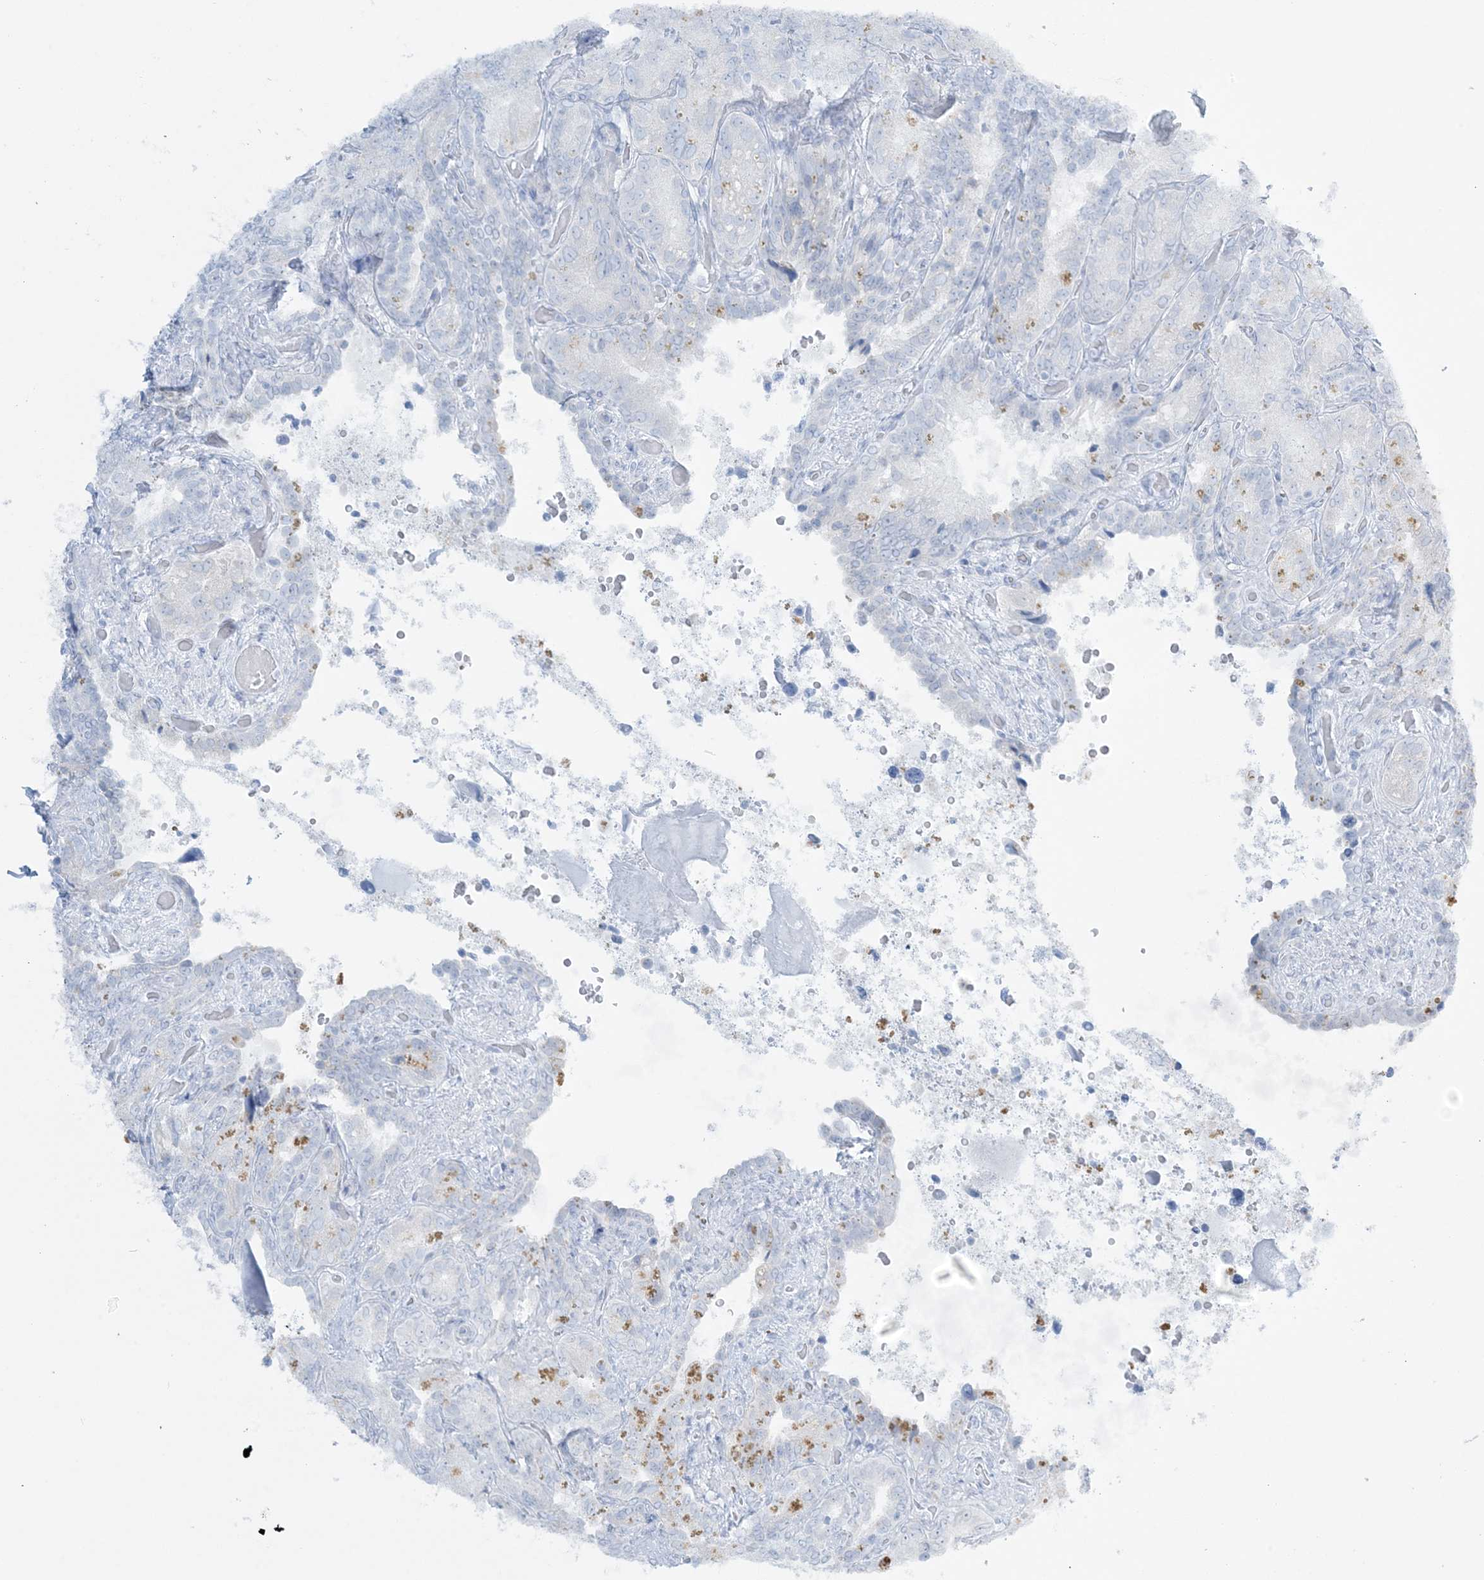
{"staining": {"intensity": "negative", "quantity": "none", "location": "none"}, "tissue": "seminal vesicle", "cell_type": "Glandular cells", "image_type": "normal", "snomed": [{"axis": "morphology", "description": "Normal tissue, NOS"}, {"axis": "topography", "description": "Seminal veicle"}, {"axis": "topography", "description": "Peripheral nerve tissue"}], "caption": "High power microscopy image of an immunohistochemistry histopathology image of normal seminal vesicle, revealing no significant expression in glandular cells. Nuclei are stained in blue.", "gene": "AGXT", "patient": {"sex": "male", "age": 67}}